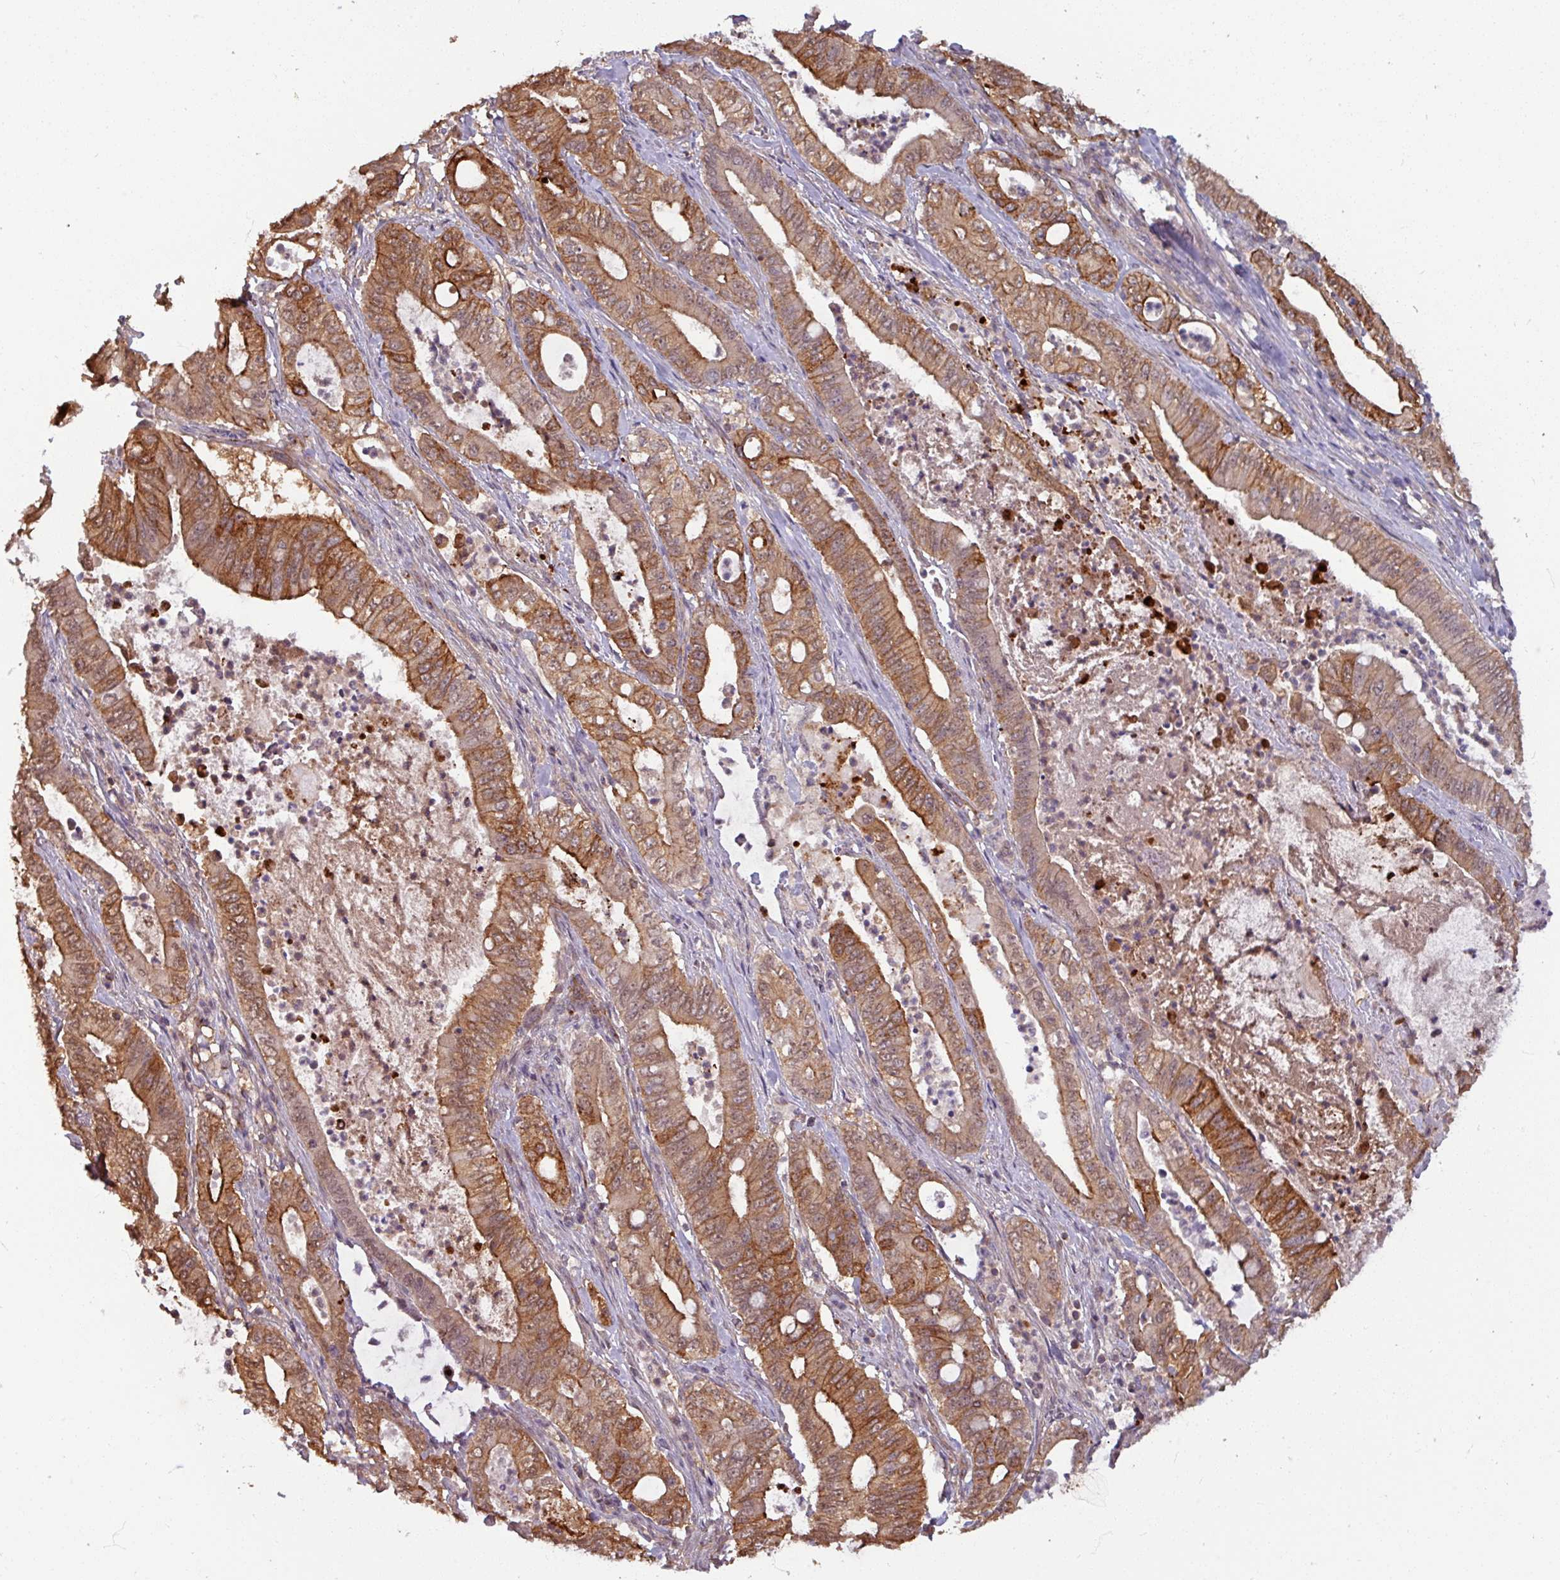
{"staining": {"intensity": "strong", "quantity": ">75%", "location": "cytoplasmic/membranous"}, "tissue": "pancreatic cancer", "cell_type": "Tumor cells", "image_type": "cancer", "snomed": [{"axis": "morphology", "description": "Adenocarcinoma, NOS"}, {"axis": "topography", "description": "Pancreas"}], "caption": "Adenocarcinoma (pancreatic) stained with immunohistochemistry (IHC) exhibits strong cytoplasmic/membranous positivity in about >75% of tumor cells.", "gene": "TUSC3", "patient": {"sex": "male", "age": 71}}